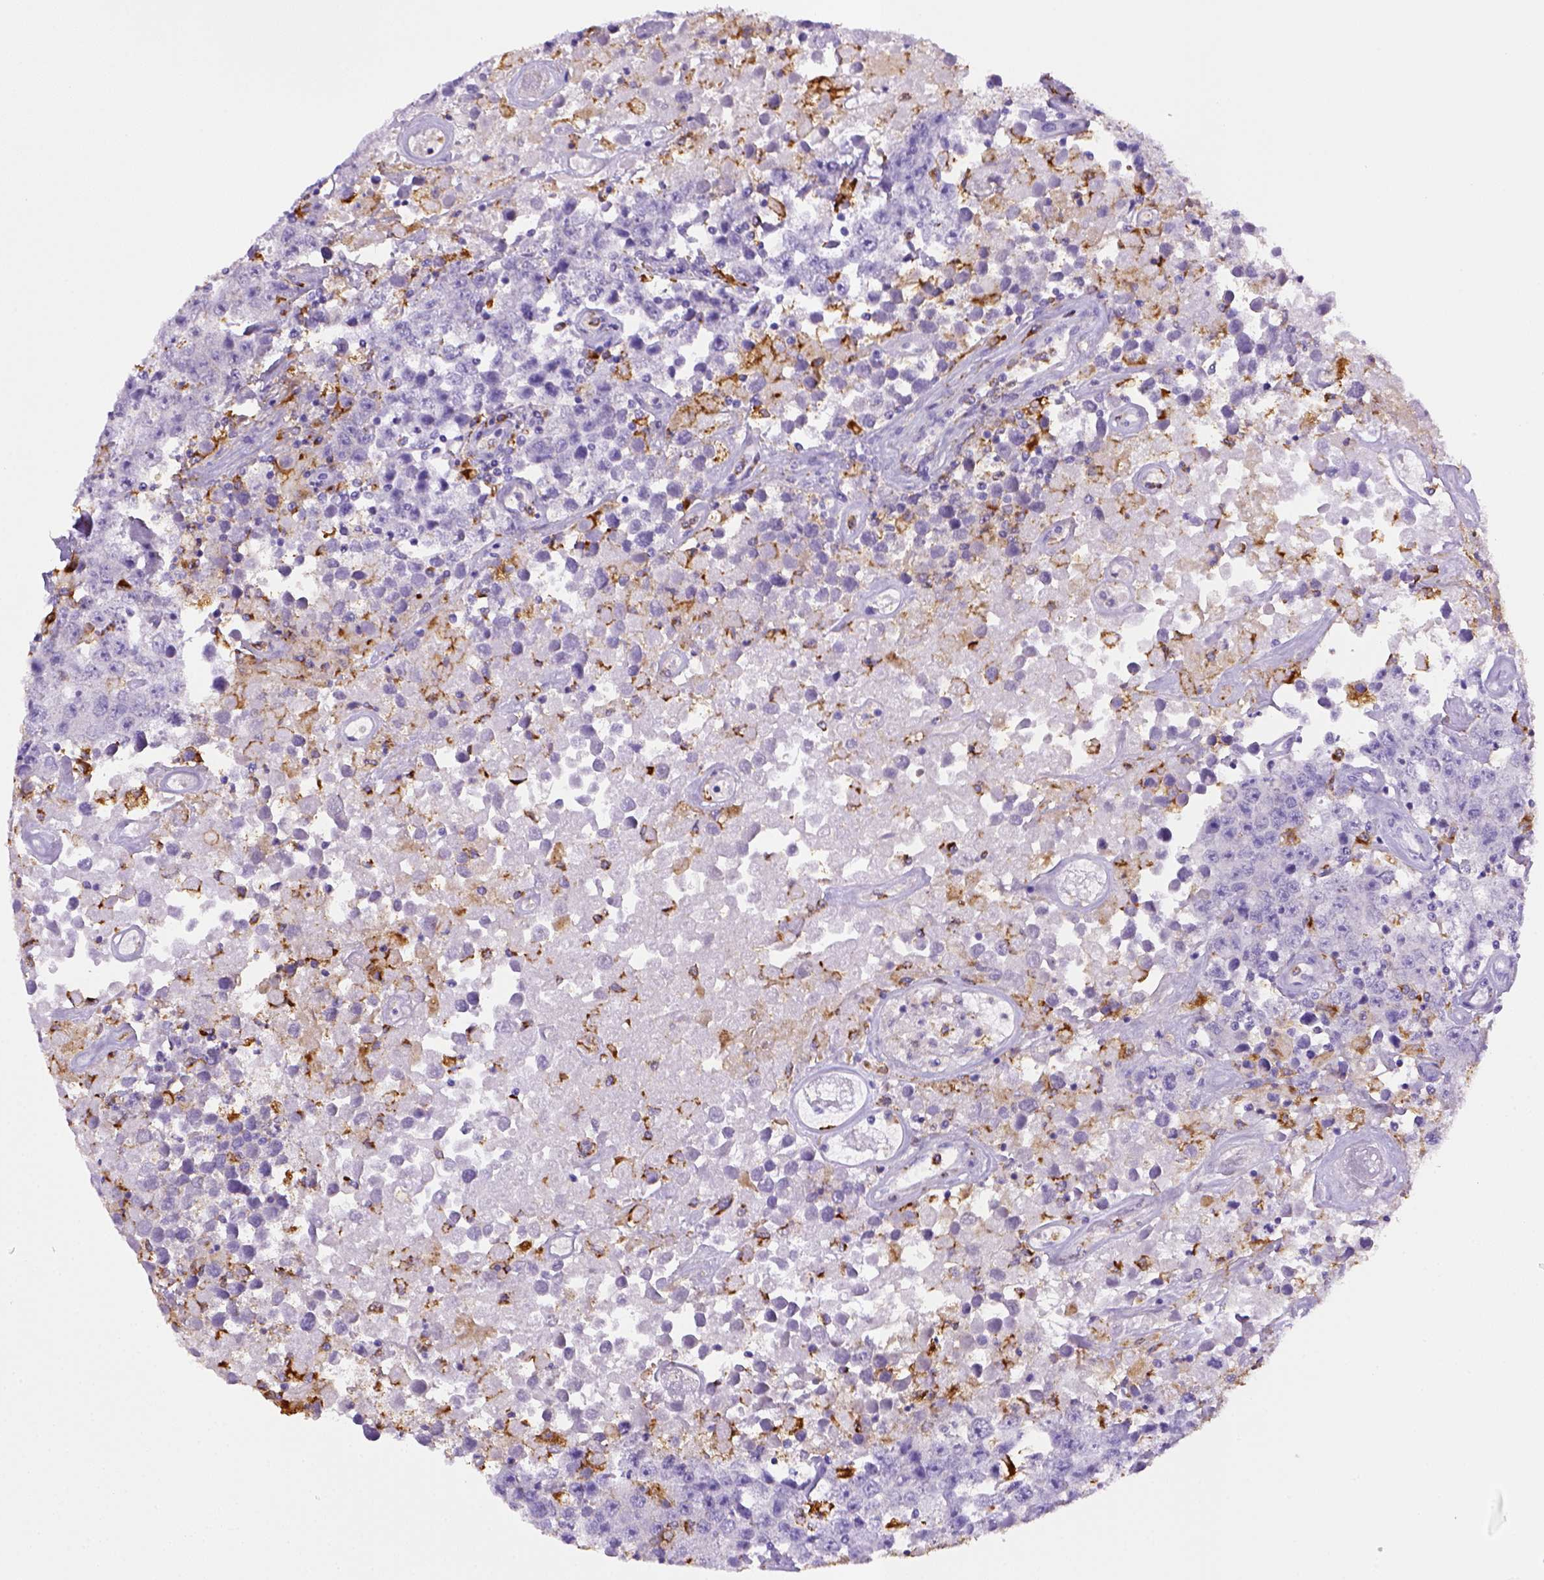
{"staining": {"intensity": "negative", "quantity": "none", "location": "none"}, "tissue": "testis cancer", "cell_type": "Tumor cells", "image_type": "cancer", "snomed": [{"axis": "morphology", "description": "Seminoma, NOS"}, {"axis": "topography", "description": "Testis"}], "caption": "Testis seminoma stained for a protein using immunohistochemistry exhibits no staining tumor cells.", "gene": "CD68", "patient": {"sex": "male", "age": 52}}